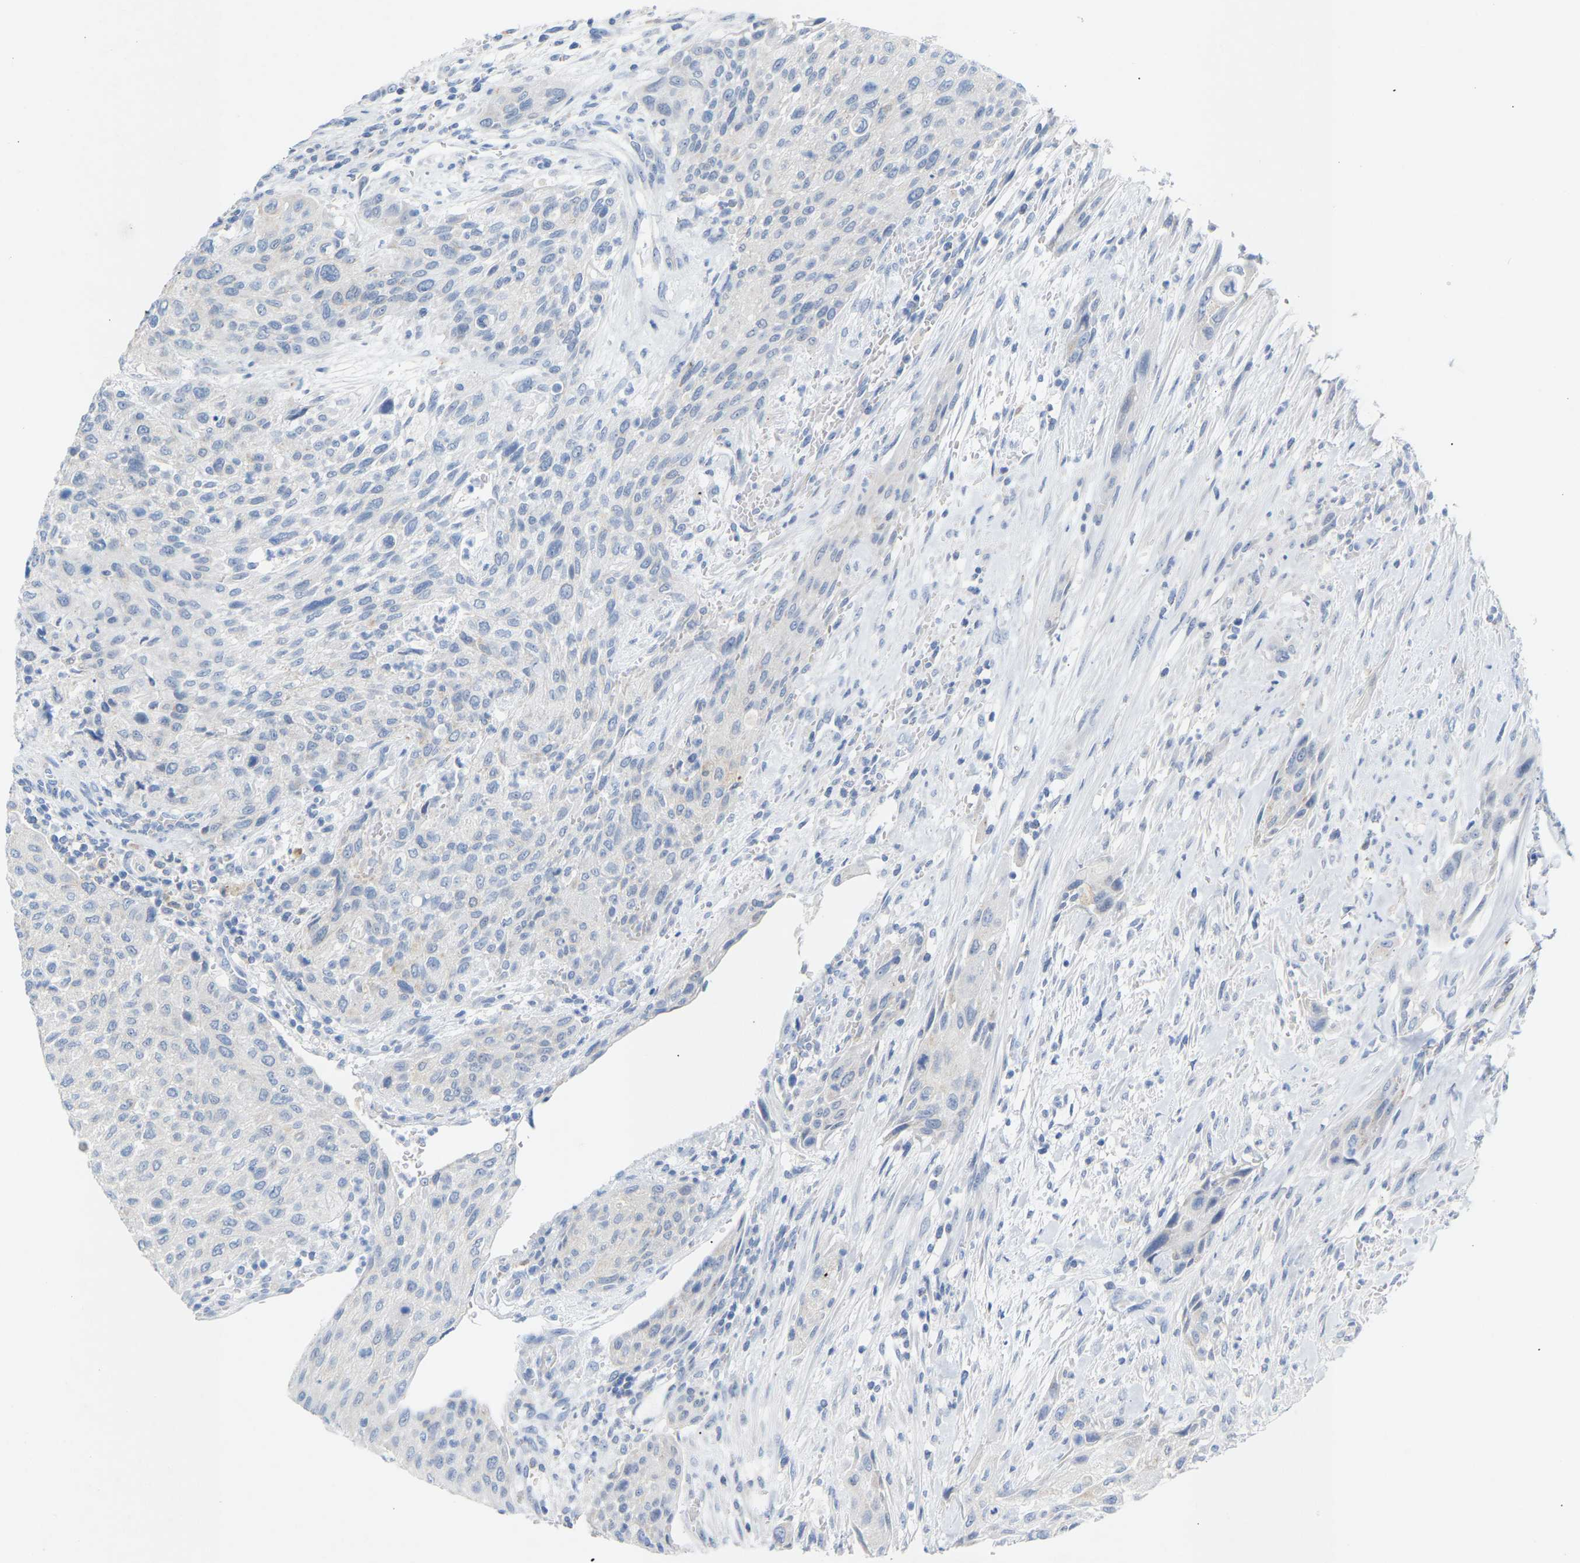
{"staining": {"intensity": "weak", "quantity": "<25%", "location": "cytoplasmic/membranous"}, "tissue": "urothelial cancer", "cell_type": "Tumor cells", "image_type": "cancer", "snomed": [{"axis": "morphology", "description": "Urothelial carcinoma, Low grade"}, {"axis": "morphology", "description": "Urothelial carcinoma, High grade"}, {"axis": "topography", "description": "Urinary bladder"}], "caption": "High magnification brightfield microscopy of high-grade urothelial carcinoma stained with DAB (brown) and counterstained with hematoxylin (blue): tumor cells show no significant positivity.", "gene": "PEX1", "patient": {"sex": "male", "age": 35}}